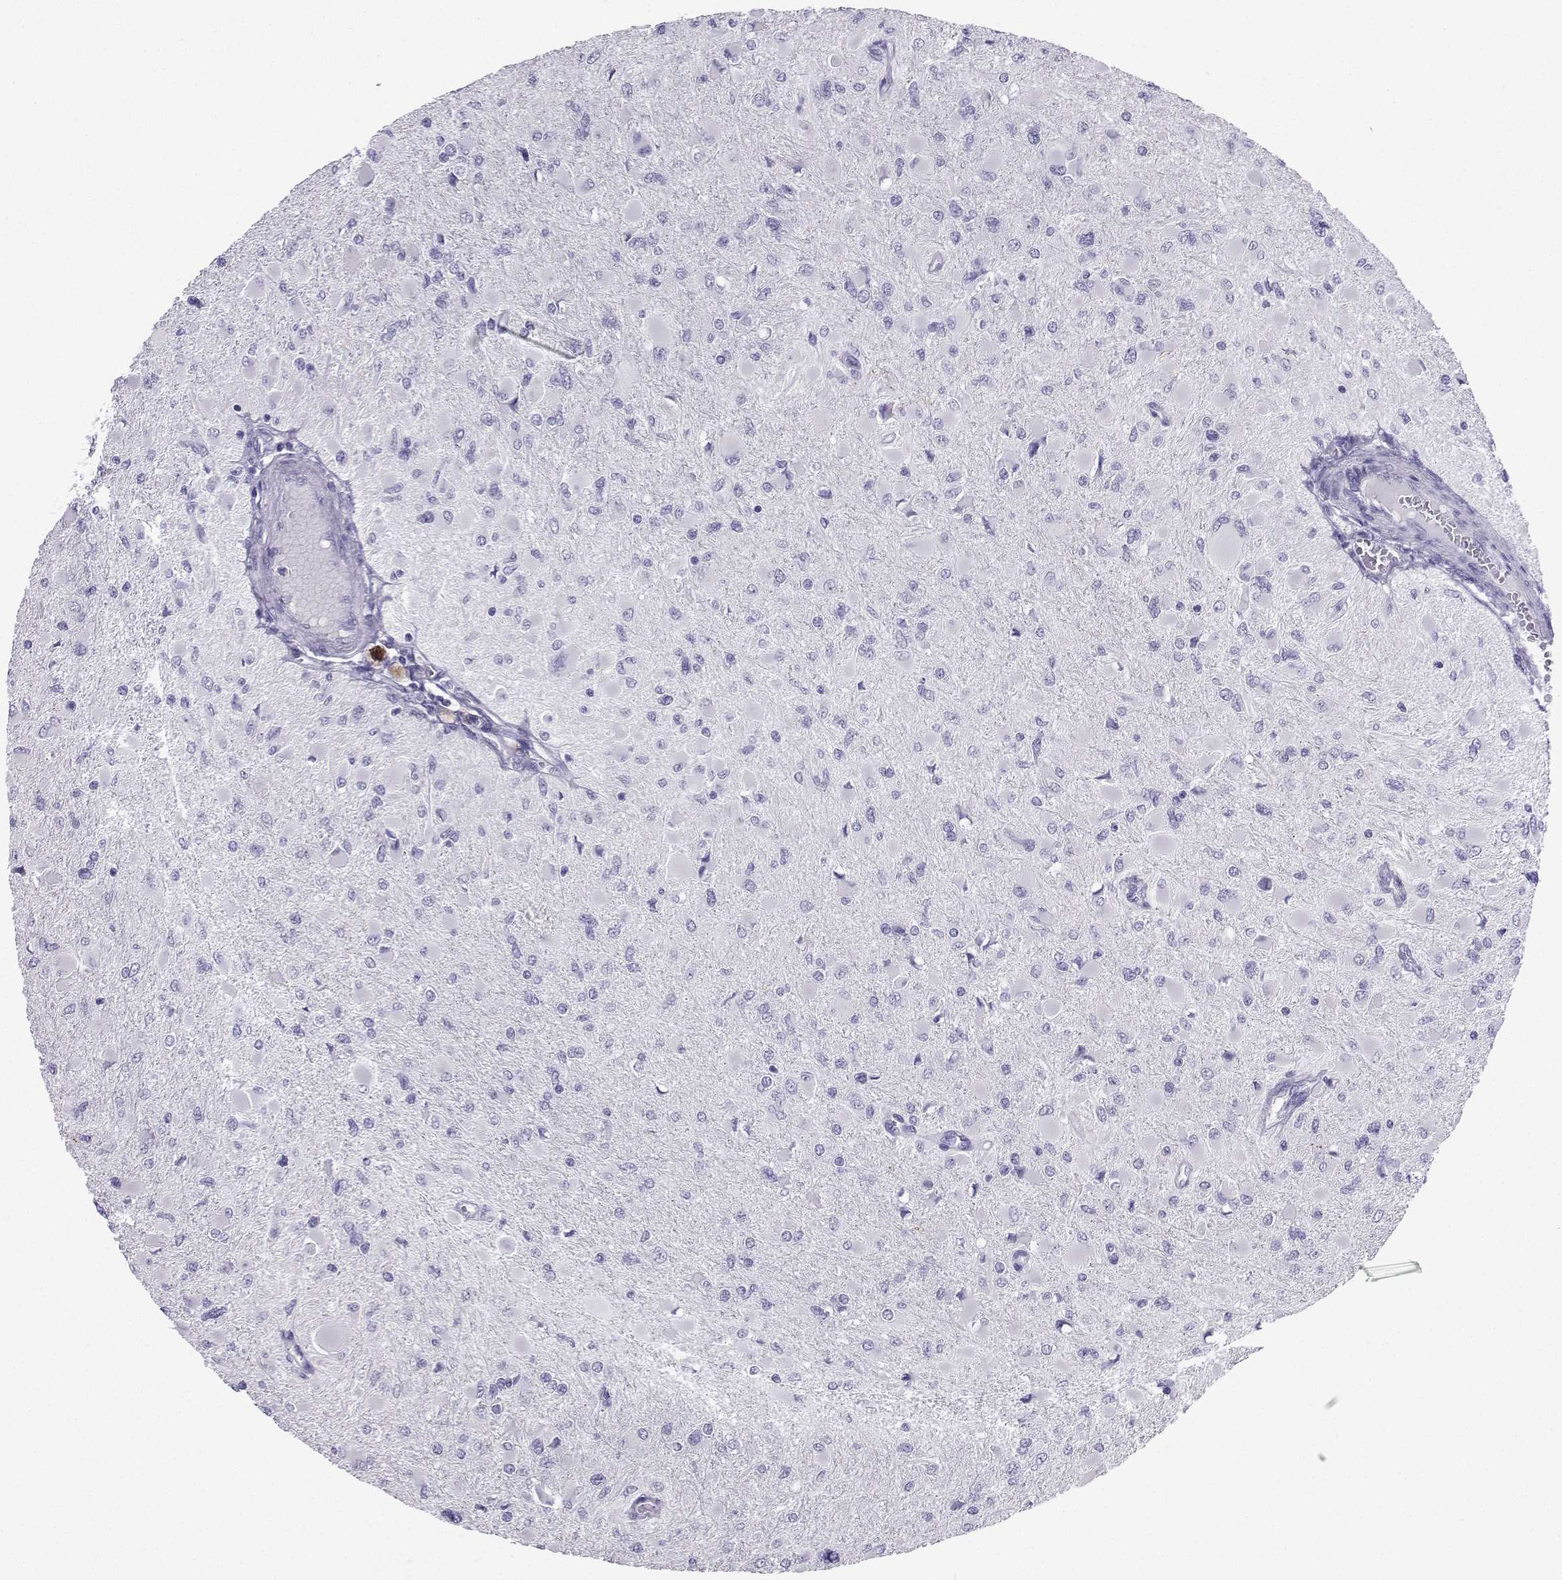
{"staining": {"intensity": "negative", "quantity": "none", "location": "none"}, "tissue": "glioma", "cell_type": "Tumor cells", "image_type": "cancer", "snomed": [{"axis": "morphology", "description": "Glioma, malignant, High grade"}, {"axis": "topography", "description": "Cerebral cortex"}], "caption": "Micrograph shows no protein staining in tumor cells of glioma tissue.", "gene": "SLC18A2", "patient": {"sex": "female", "age": 36}}